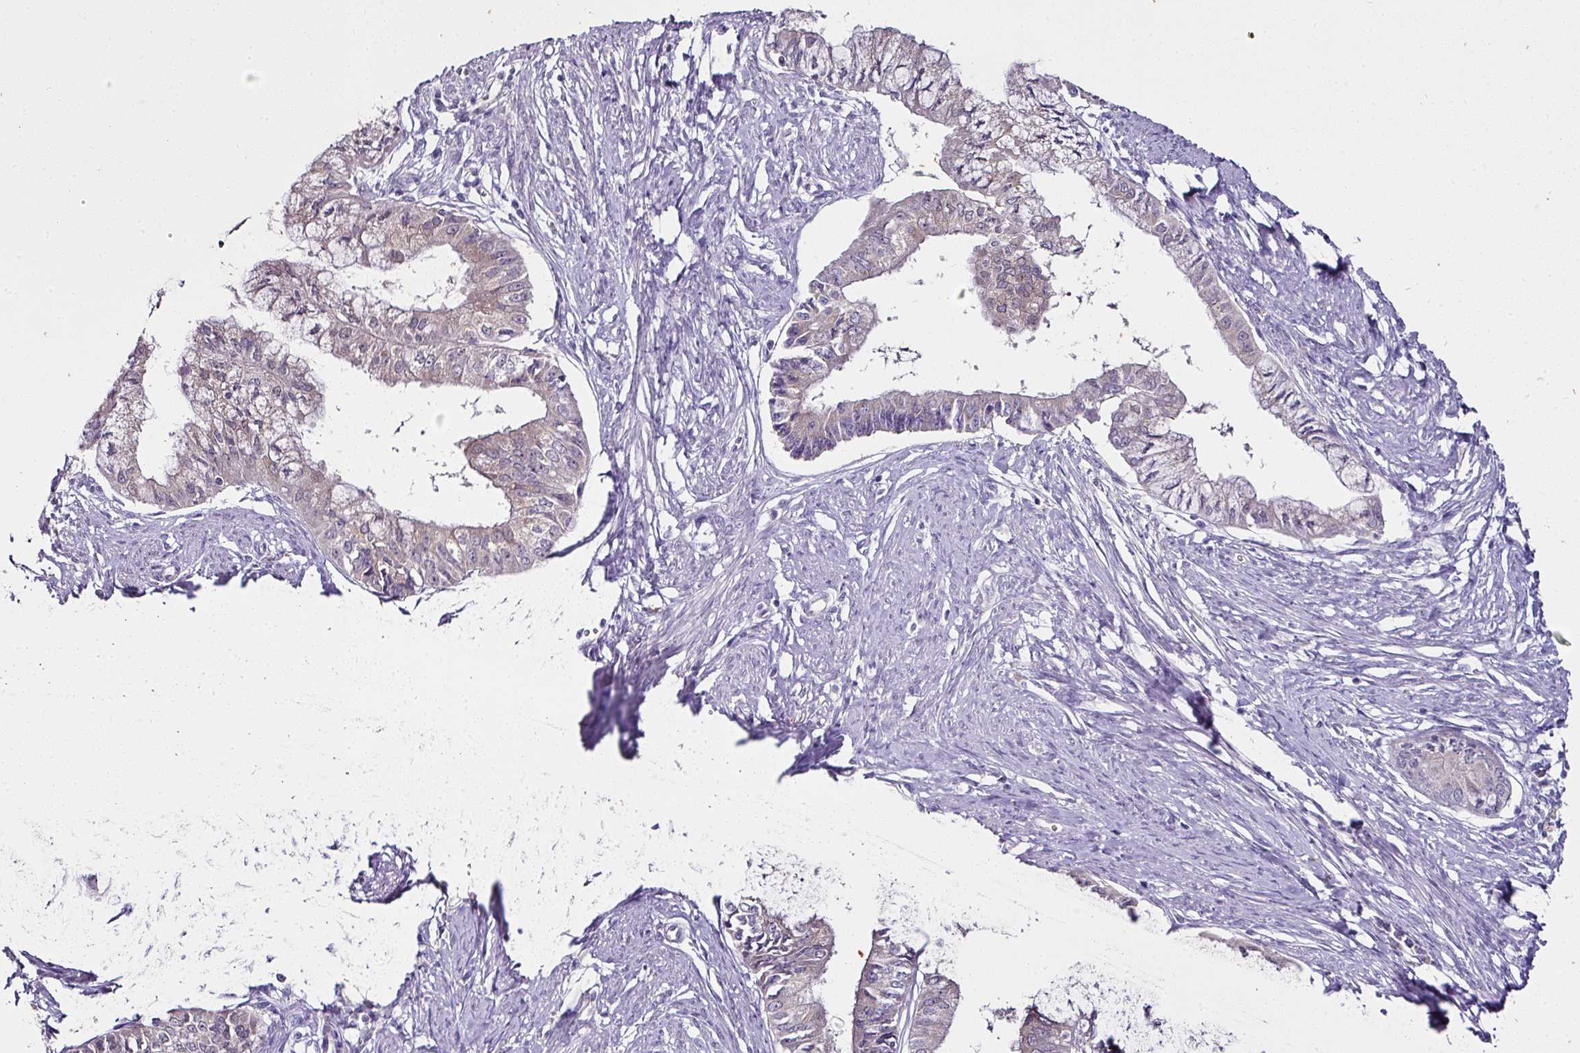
{"staining": {"intensity": "weak", "quantity": "<25%", "location": "cytoplasmic/membranous"}, "tissue": "endometrial cancer", "cell_type": "Tumor cells", "image_type": "cancer", "snomed": [{"axis": "morphology", "description": "Adenocarcinoma, NOS"}, {"axis": "topography", "description": "Endometrium"}], "caption": "There is no significant positivity in tumor cells of endometrial cancer (adenocarcinoma).", "gene": "SKIC2", "patient": {"sex": "female", "age": 76}}